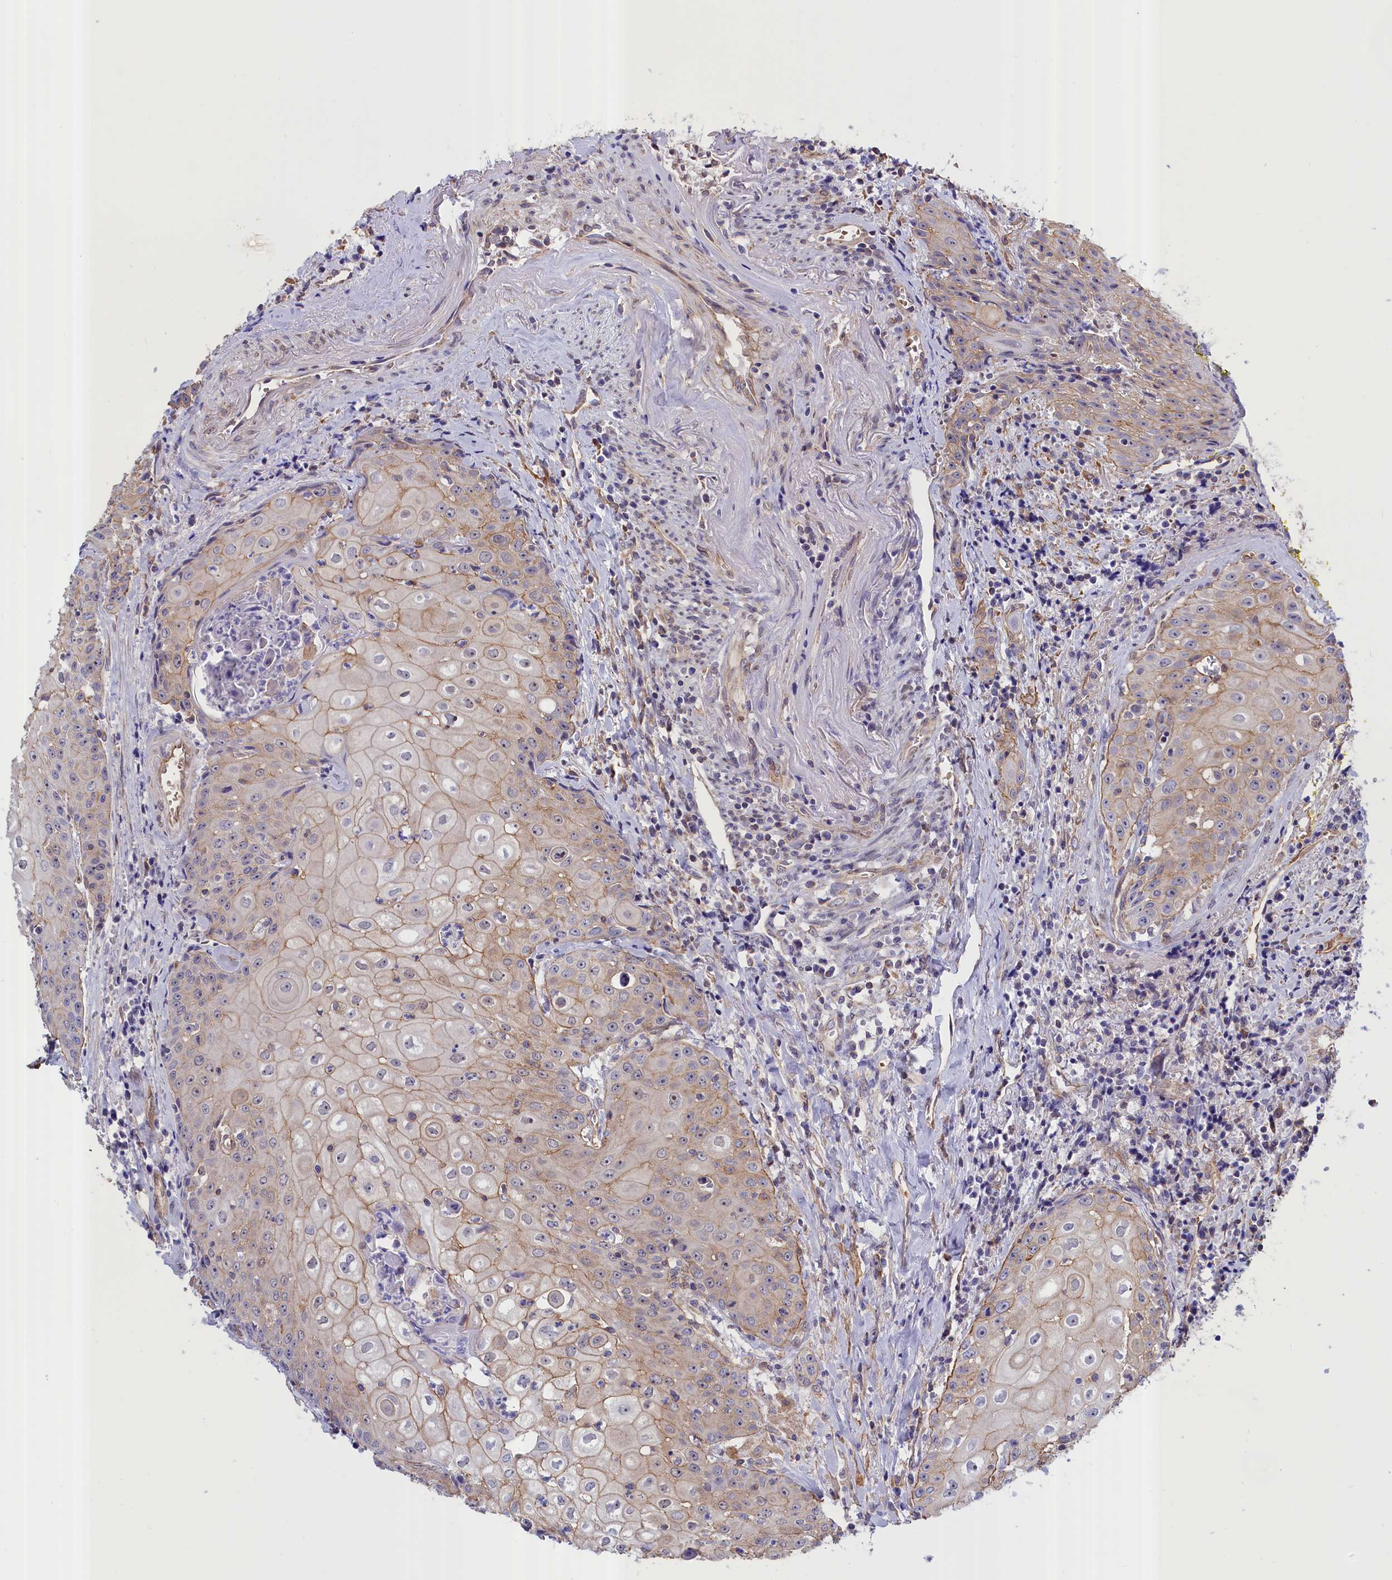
{"staining": {"intensity": "weak", "quantity": "<25%", "location": "cytoplasmic/membranous"}, "tissue": "head and neck cancer", "cell_type": "Tumor cells", "image_type": "cancer", "snomed": [{"axis": "morphology", "description": "Squamous cell carcinoma, NOS"}, {"axis": "topography", "description": "Oral tissue"}, {"axis": "topography", "description": "Head-Neck"}], "caption": "Tumor cells are negative for brown protein staining in head and neck squamous cell carcinoma.", "gene": "ABCC12", "patient": {"sex": "female", "age": 82}}